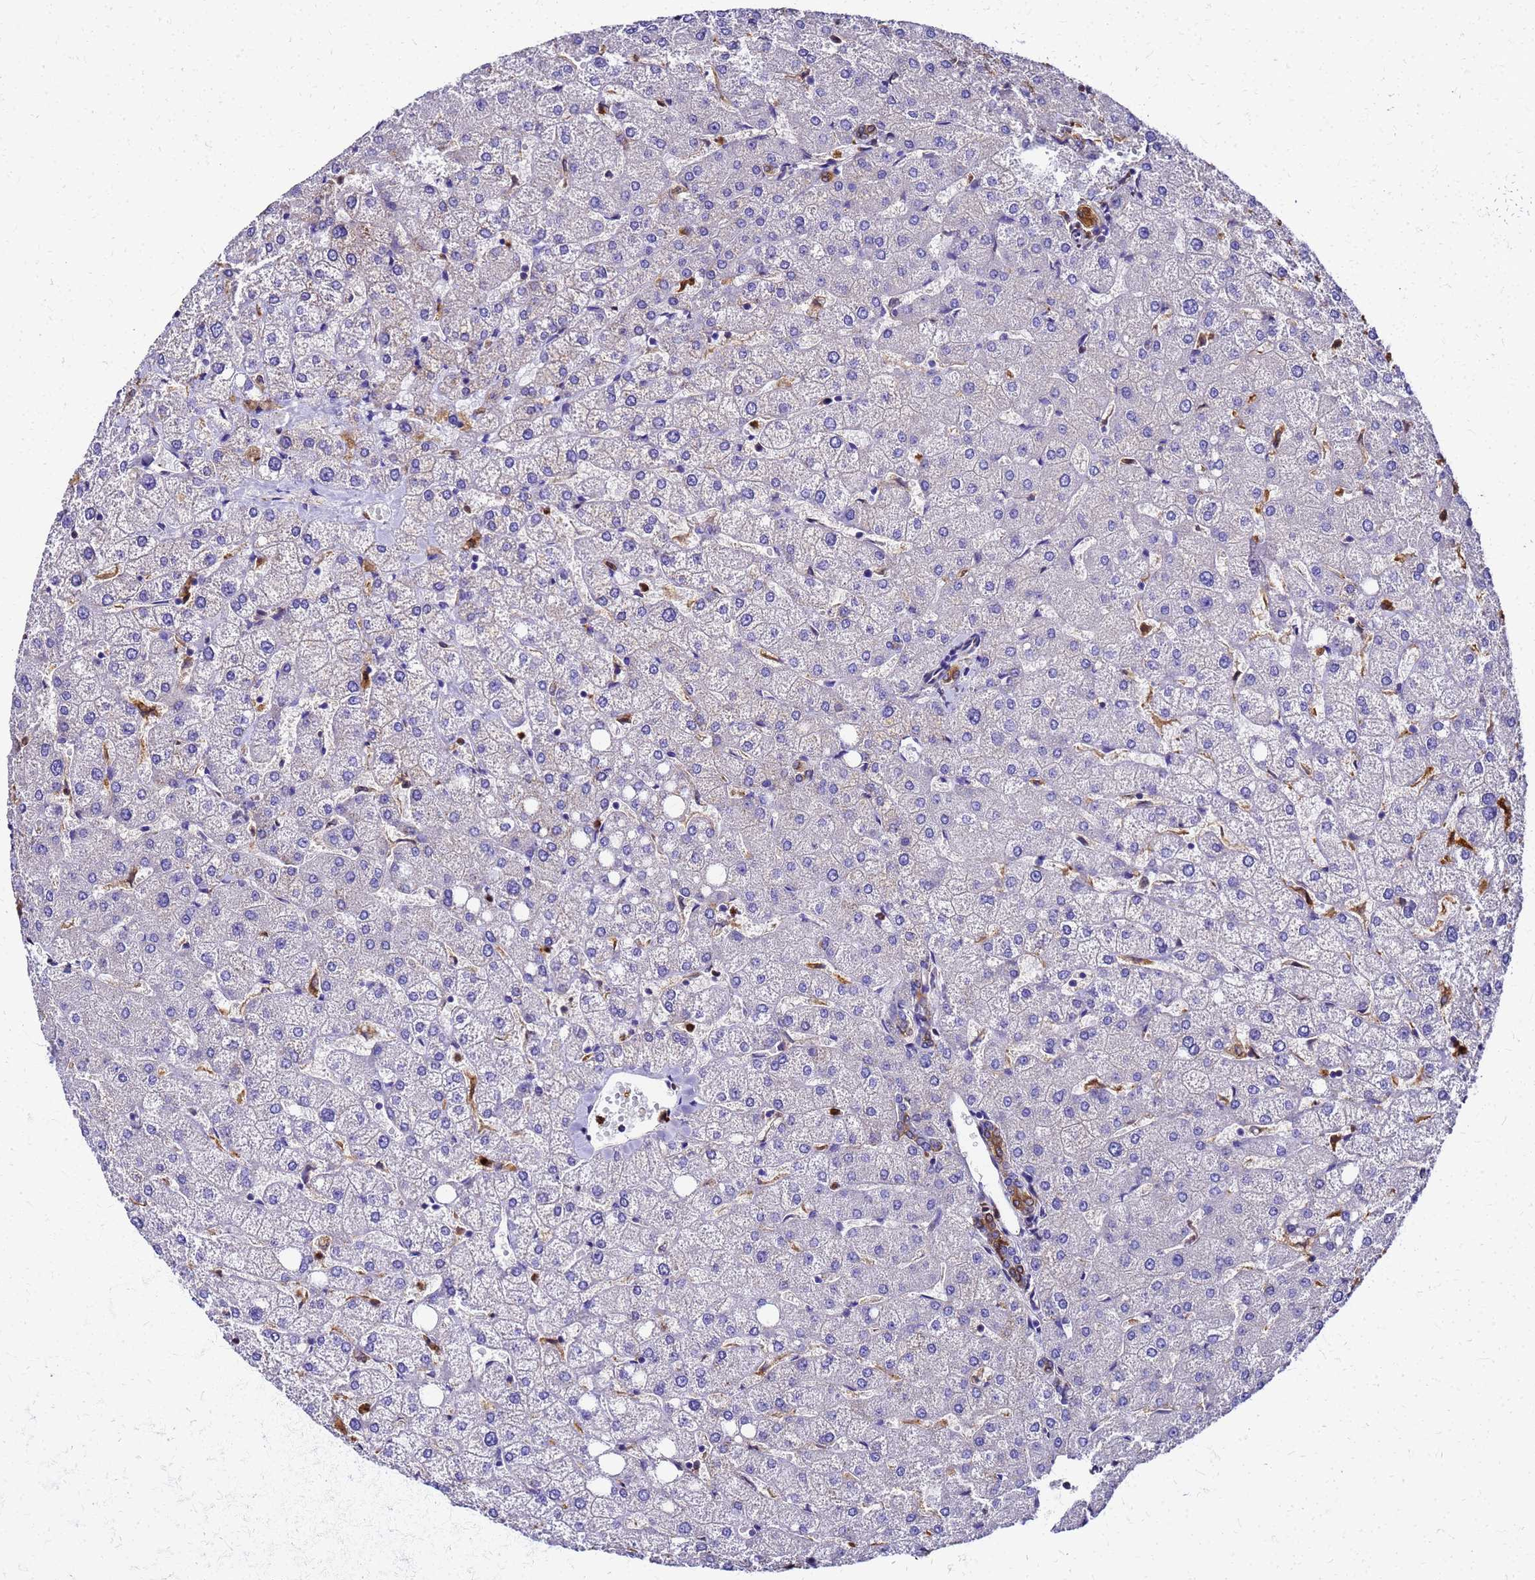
{"staining": {"intensity": "moderate", "quantity": "25%-75%", "location": "cytoplasmic/membranous"}, "tissue": "liver", "cell_type": "Cholangiocytes", "image_type": "normal", "snomed": [{"axis": "morphology", "description": "Normal tissue, NOS"}, {"axis": "topography", "description": "Liver"}], "caption": "Normal liver demonstrates moderate cytoplasmic/membranous expression in approximately 25%-75% of cholangiocytes.", "gene": "S100A11", "patient": {"sex": "female", "age": 54}}